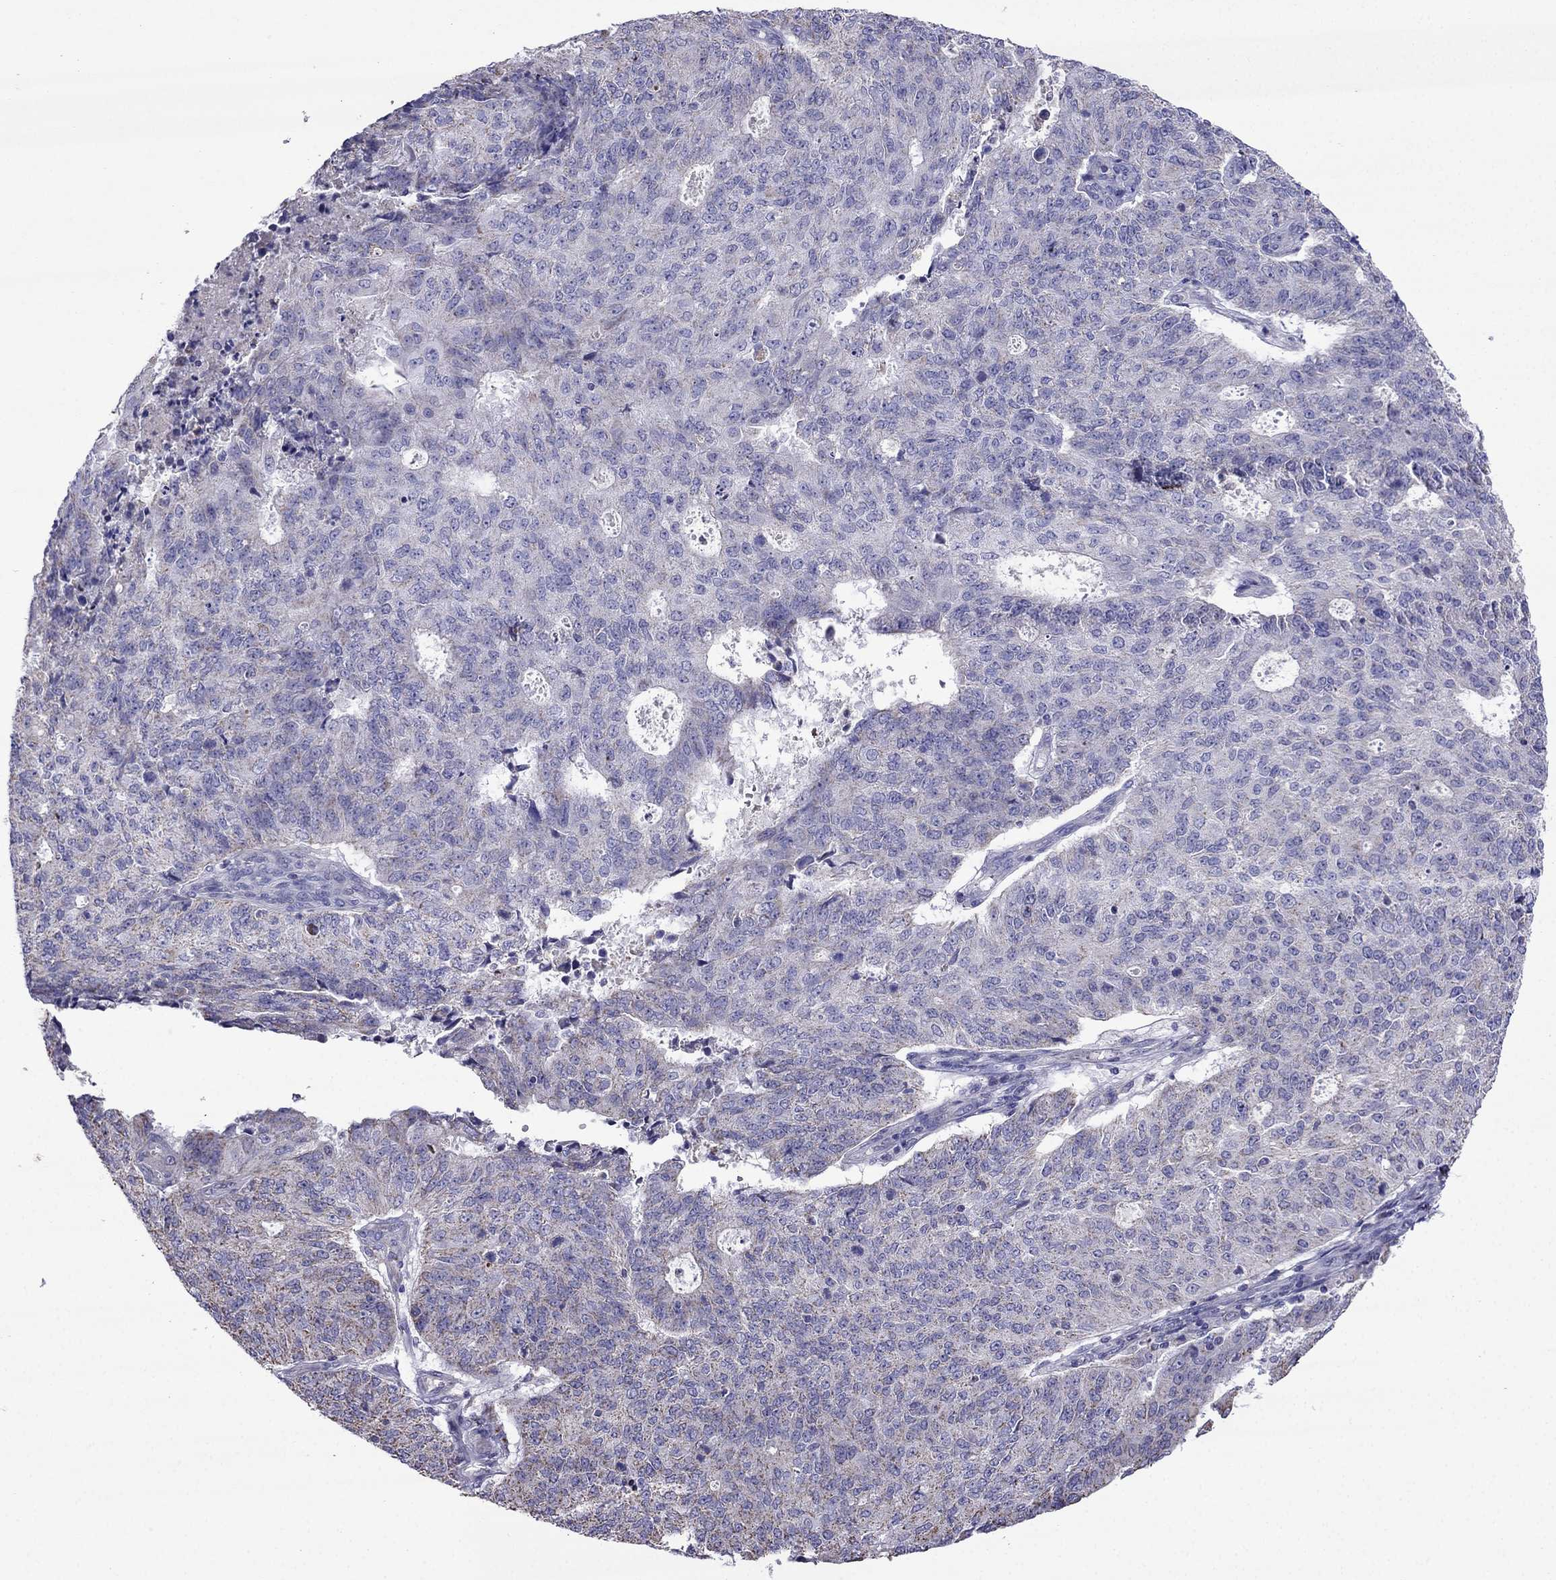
{"staining": {"intensity": "weak", "quantity": "<25%", "location": "cytoplasmic/membranous"}, "tissue": "endometrial cancer", "cell_type": "Tumor cells", "image_type": "cancer", "snomed": [{"axis": "morphology", "description": "Adenocarcinoma, NOS"}, {"axis": "topography", "description": "Endometrium"}], "caption": "A micrograph of human adenocarcinoma (endometrial) is negative for staining in tumor cells. (Stains: DAB (3,3'-diaminobenzidine) IHC with hematoxylin counter stain, Microscopy: brightfield microscopy at high magnification).", "gene": "DSC1", "patient": {"sex": "female", "age": 82}}